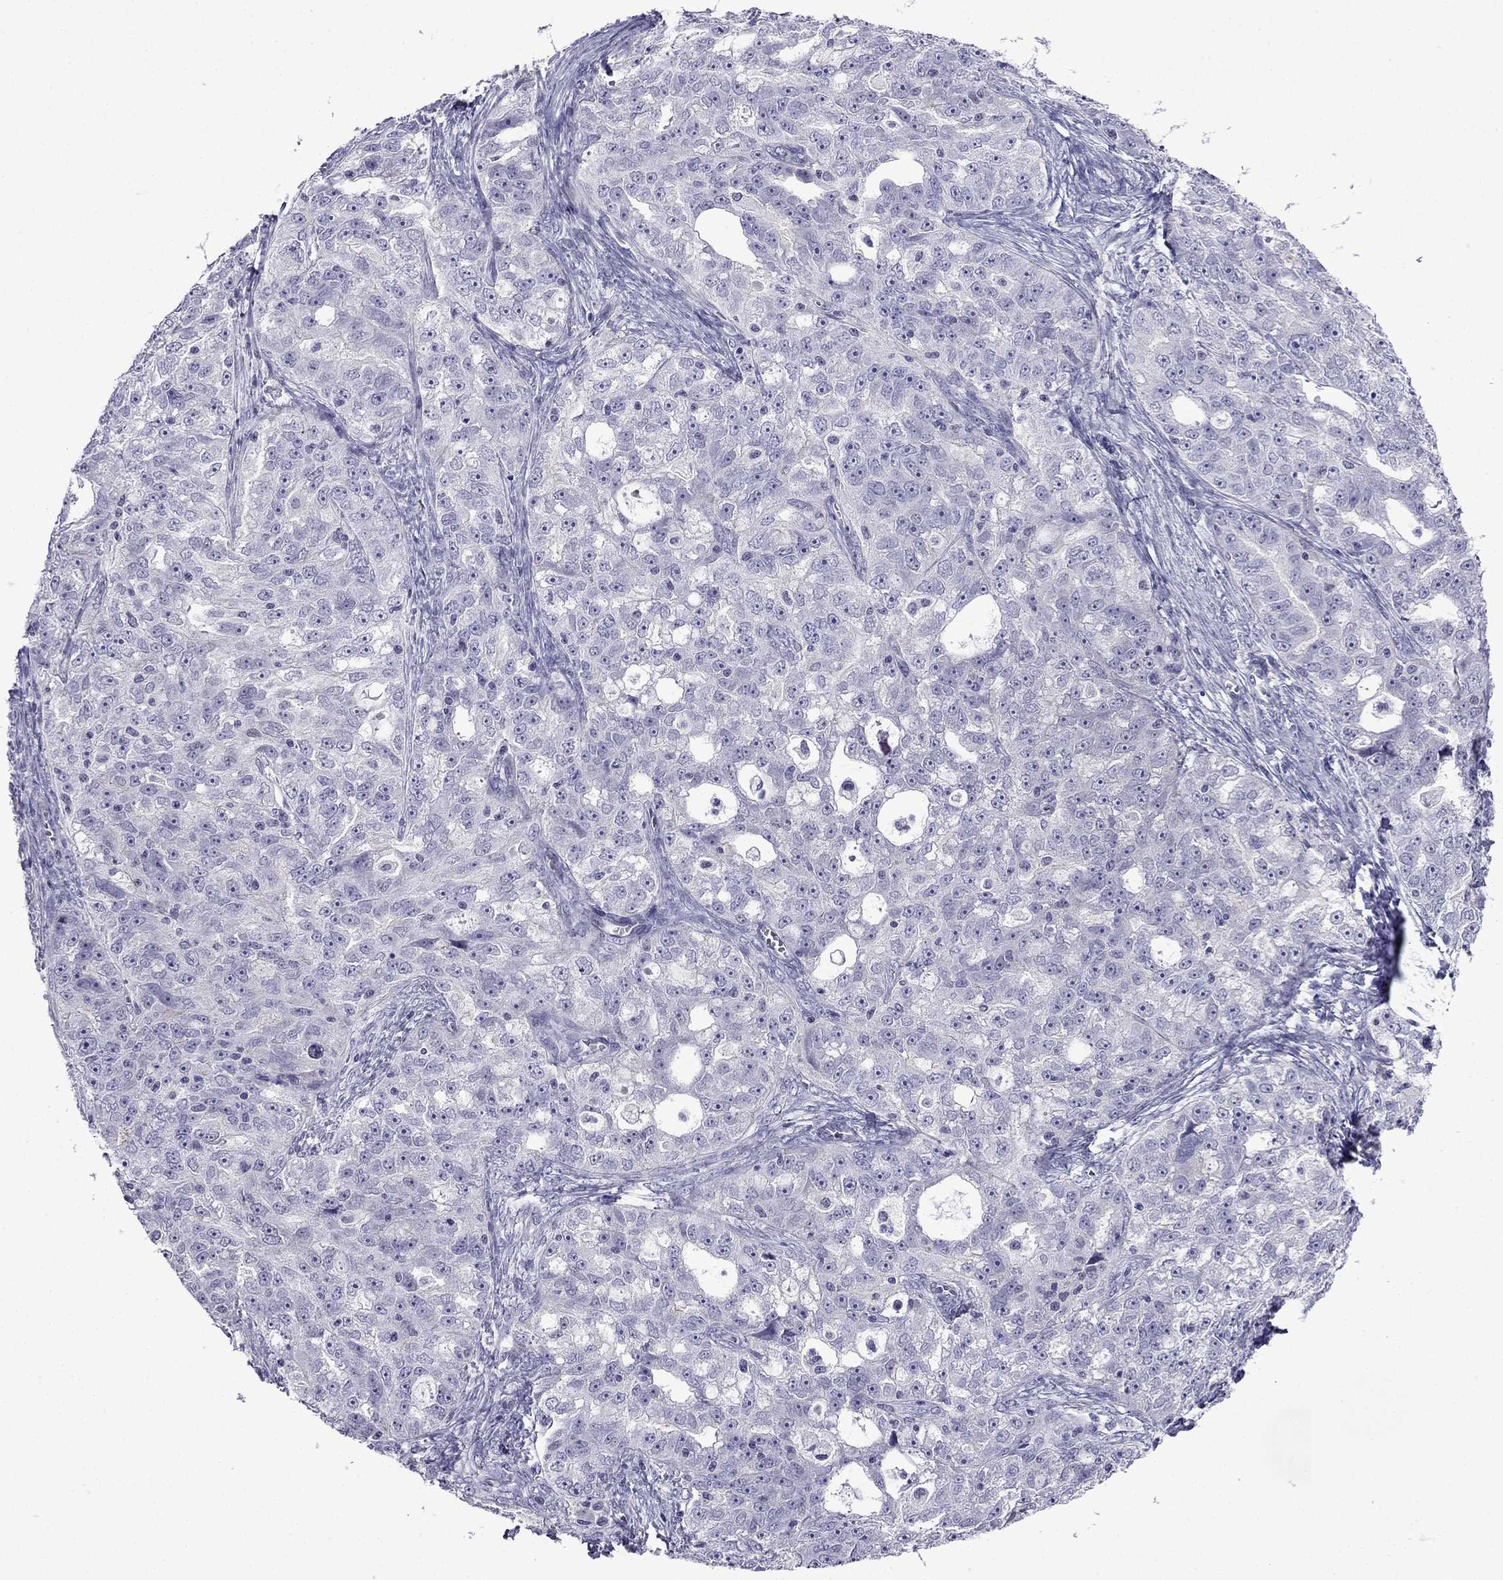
{"staining": {"intensity": "negative", "quantity": "none", "location": "none"}, "tissue": "ovarian cancer", "cell_type": "Tumor cells", "image_type": "cancer", "snomed": [{"axis": "morphology", "description": "Cystadenocarcinoma, serous, NOS"}, {"axis": "topography", "description": "Ovary"}], "caption": "This micrograph is of ovarian cancer stained with immunohistochemistry to label a protein in brown with the nuclei are counter-stained blue. There is no expression in tumor cells.", "gene": "POM121L12", "patient": {"sex": "female", "age": 51}}